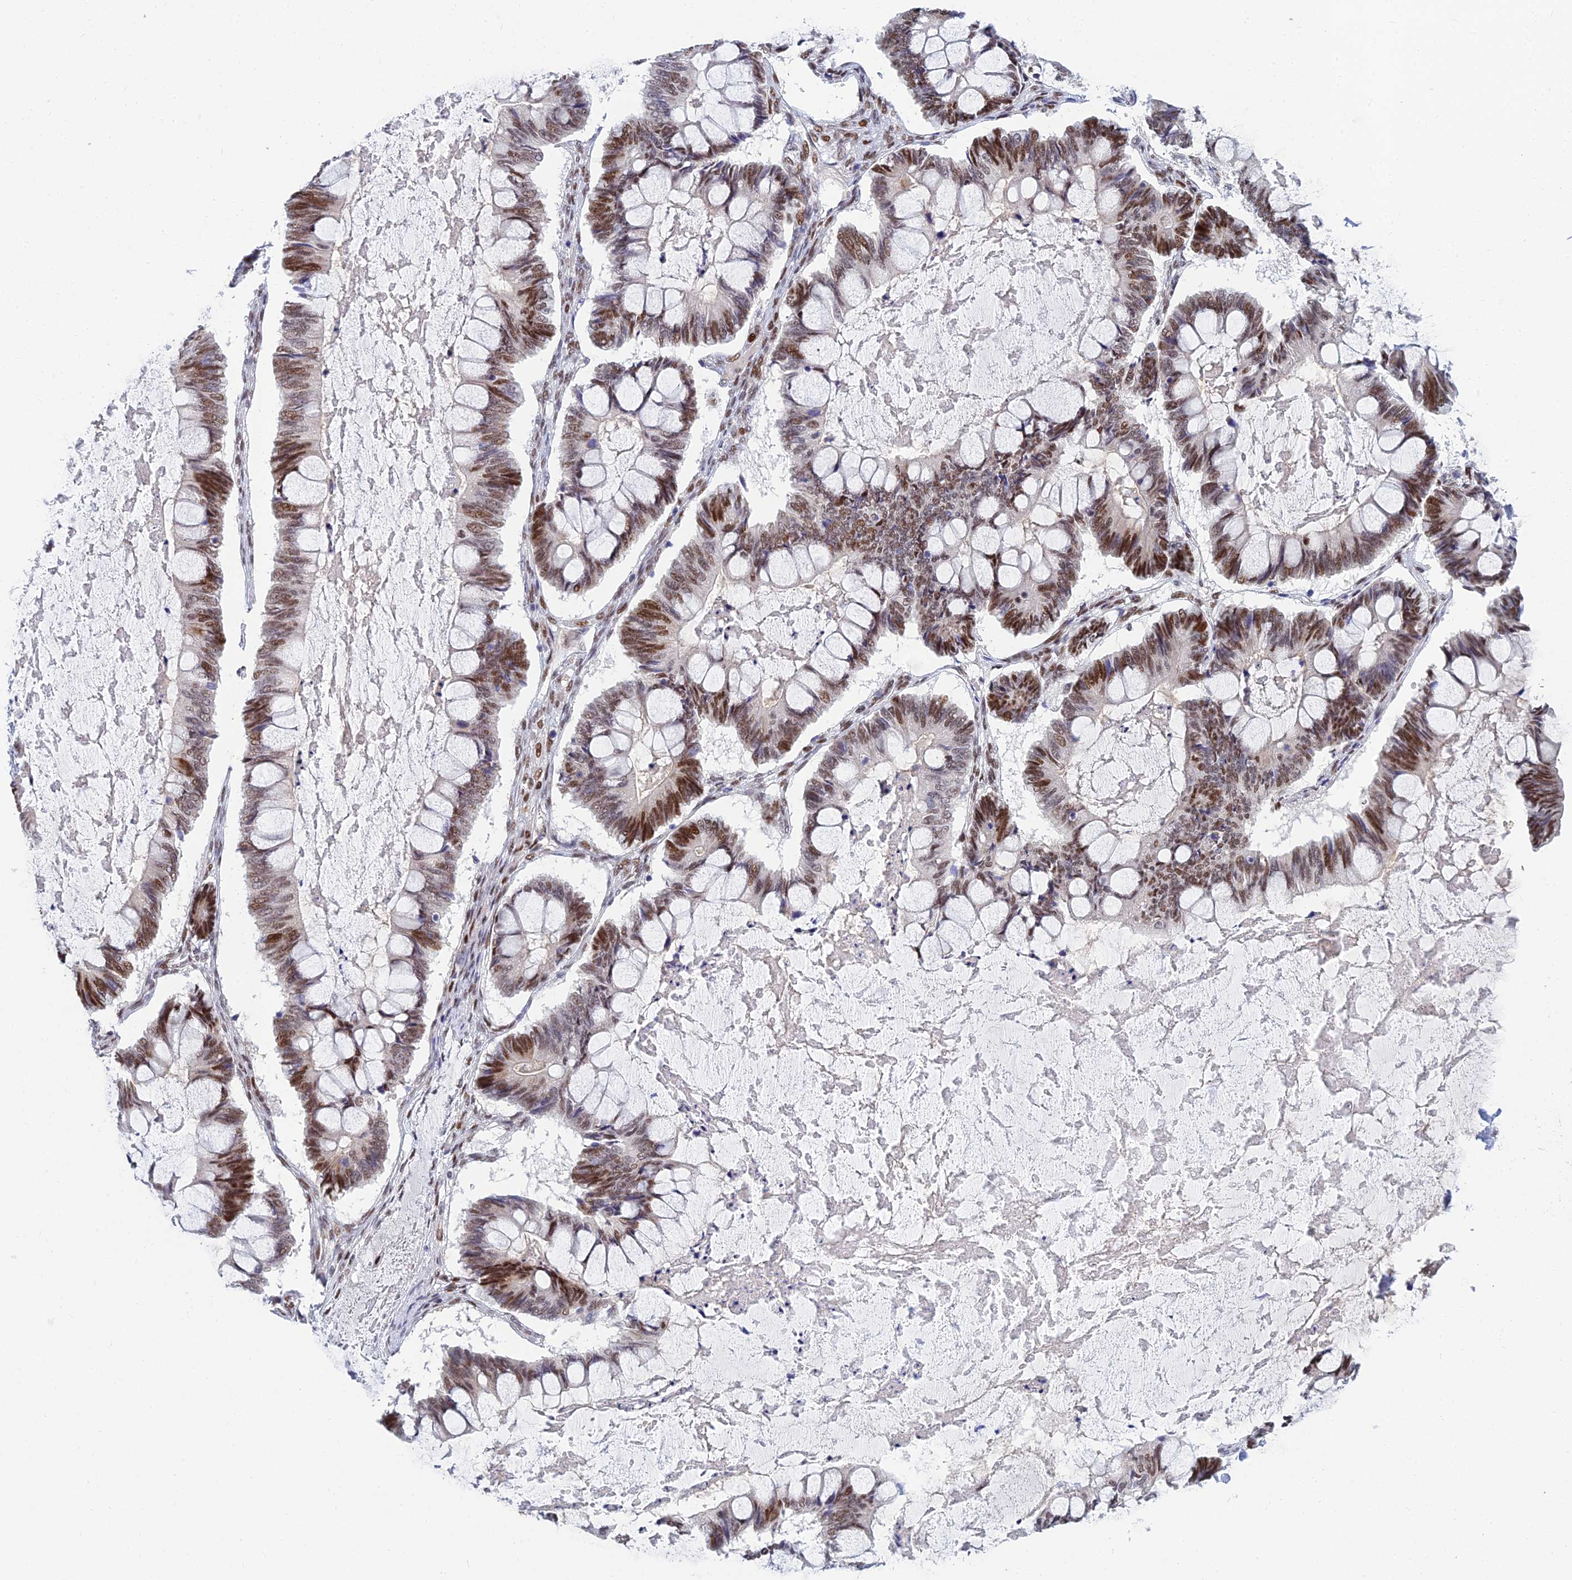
{"staining": {"intensity": "moderate", "quantity": ">75%", "location": "nuclear"}, "tissue": "ovarian cancer", "cell_type": "Tumor cells", "image_type": "cancer", "snomed": [{"axis": "morphology", "description": "Cystadenocarcinoma, mucinous, NOS"}, {"axis": "topography", "description": "Ovary"}], "caption": "Moderate nuclear protein expression is identified in approximately >75% of tumor cells in ovarian mucinous cystadenocarcinoma.", "gene": "CLK4", "patient": {"sex": "female", "age": 61}}